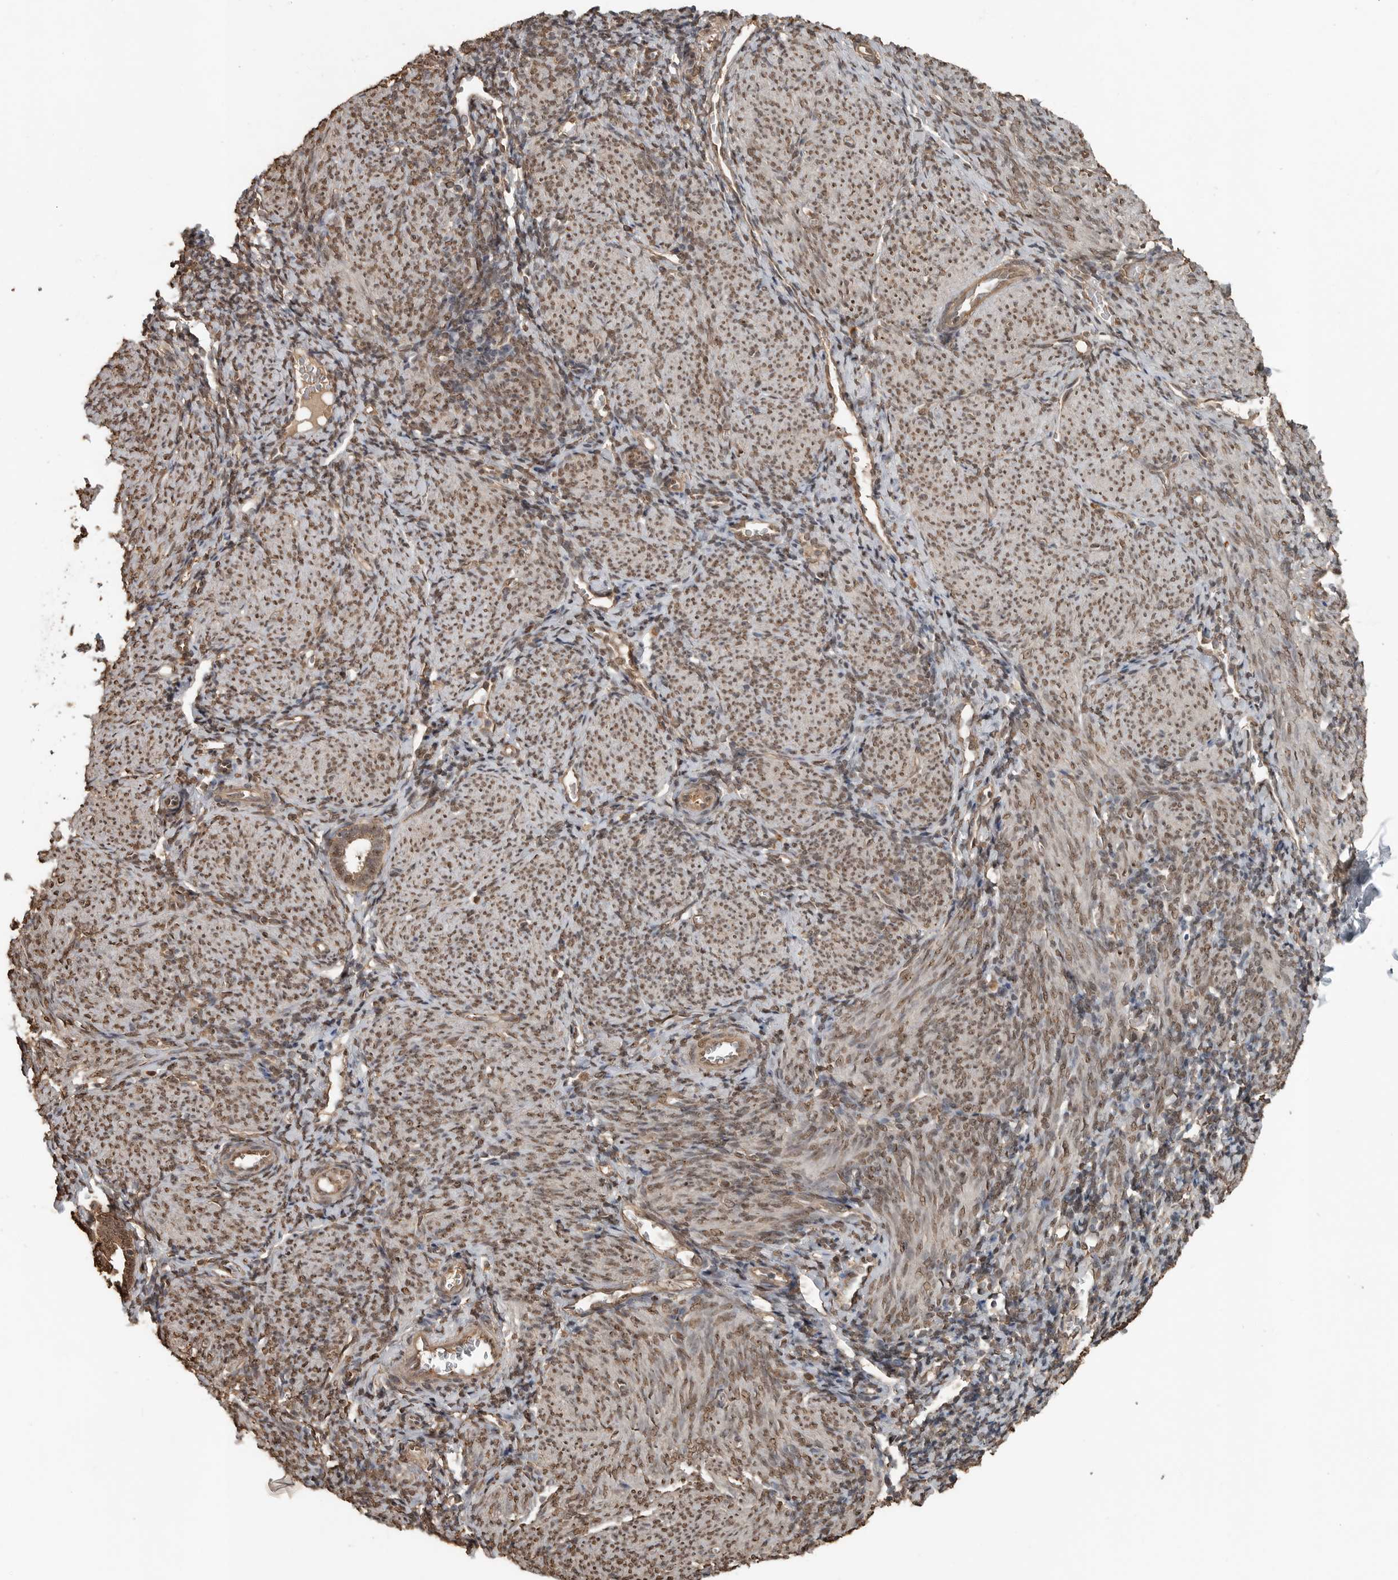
{"staining": {"intensity": "weak", "quantity": "25%-75%", "location": "cytoplasmic/membranous,nuclear"}, "tissue": "endometrium", "cell_type": "Cells in endometrial stroma", "image_type": "normal", "snomed": [{"axis": "morphology", "description": "Normal tissue, NOS"}, {"axis": "morphology", "description": "Adenocarcinoma, NOS"}, {"axis": "topography", "description": "Endometrium"}], "caption": "A brown stain highlights weak cytoplasmic/membranous,nuclear positivity of a protein in cells in endometrial stroma of unremarkable human endometrium.", "gene": "BLZF1", "patient": {"sex": "female", "age": 57}}